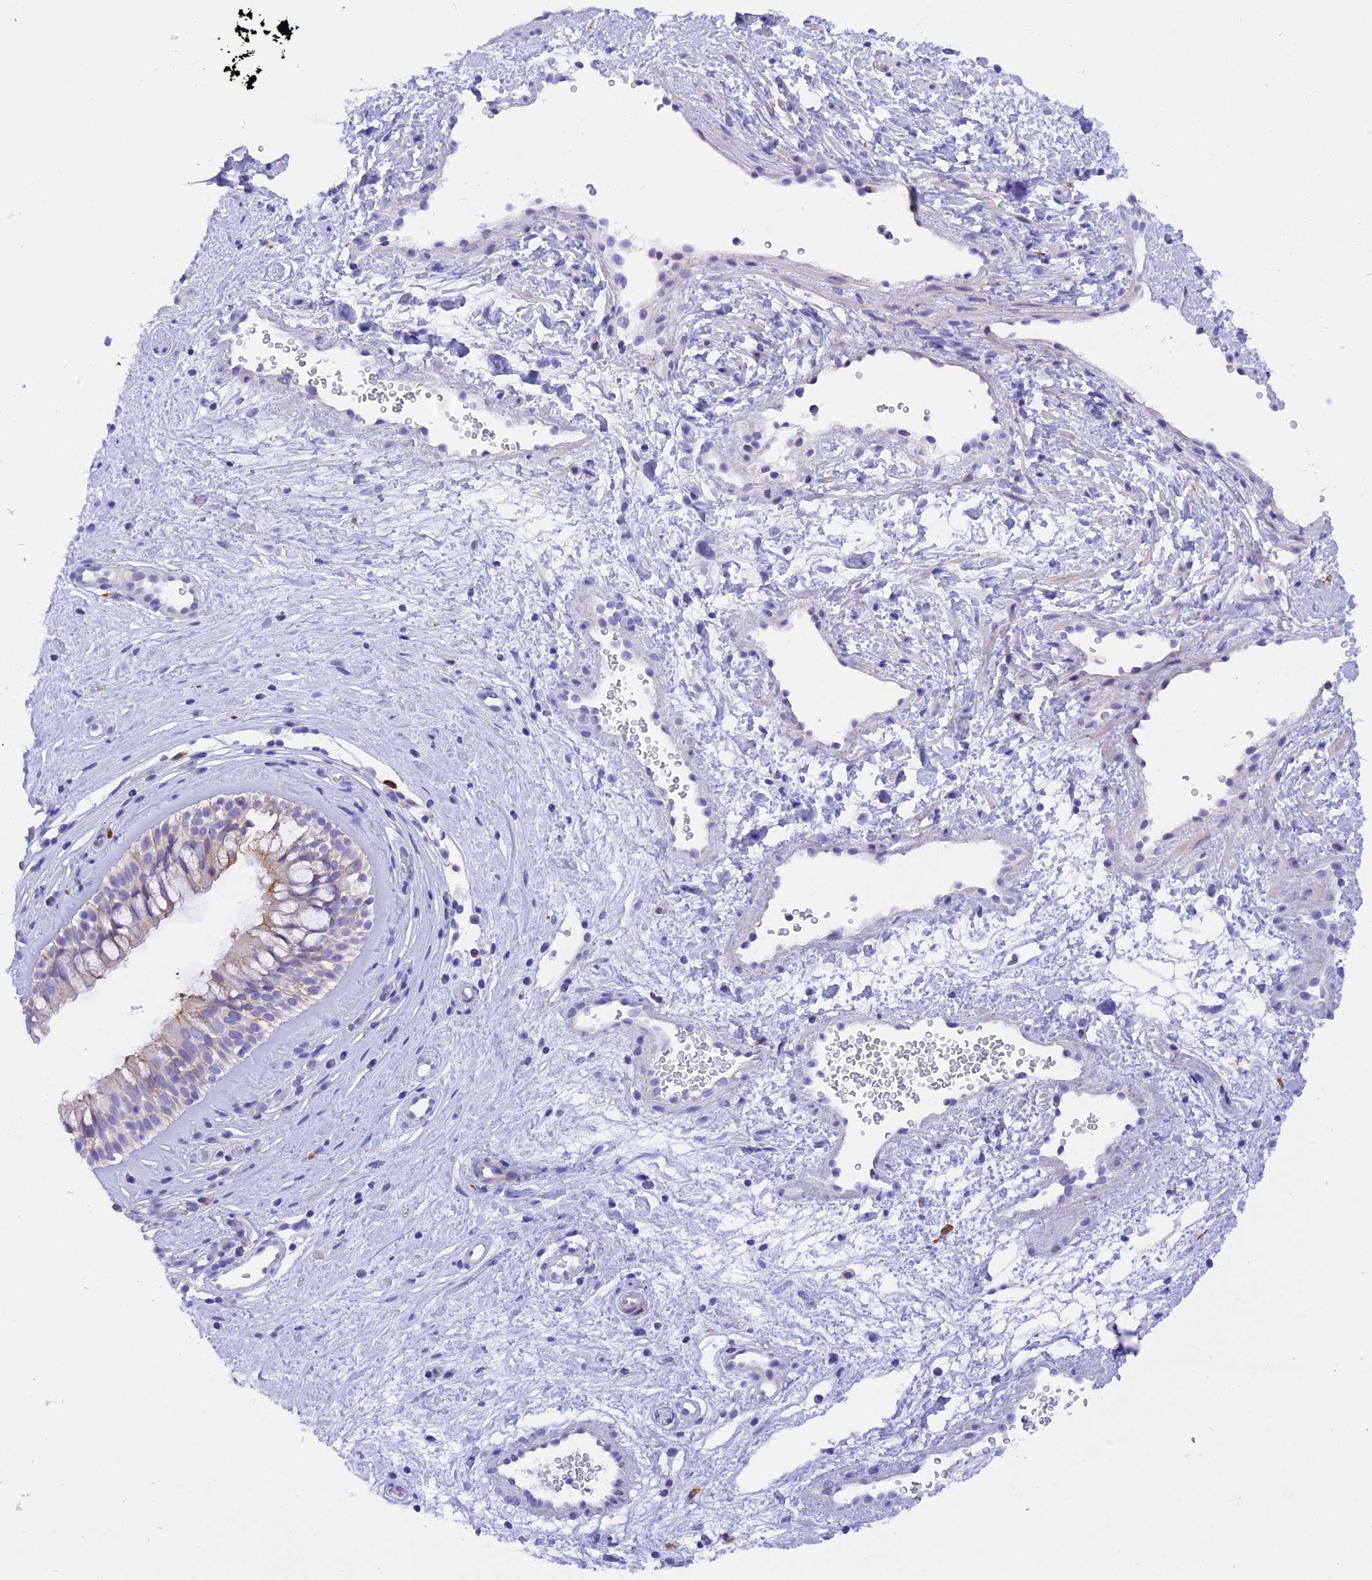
{"staining": {"intensity": "weak", "quantity": "25%-75%", "location": "cytoplasmic/membranous"}, "tissue": "nasopharynx", "cell_type": "Respiratory epithelial cells", "image_type": "normal", "snomed": [{"axis": "morphology", "description": "Normal tissue, NOS"}, {"axis": "topography", "description": "Nasopharynx"}], "caption": "The image reveals staining of unremarkable nasopharynx, revealing weak cytoplasmic/membranous protein expression (brown color) within respiratory epithelial cells. (Brightfield microscopy of DAB IHC at high magnification).", "gene": "COL6A5", "patient": {"sex": "male", "age": 32}}